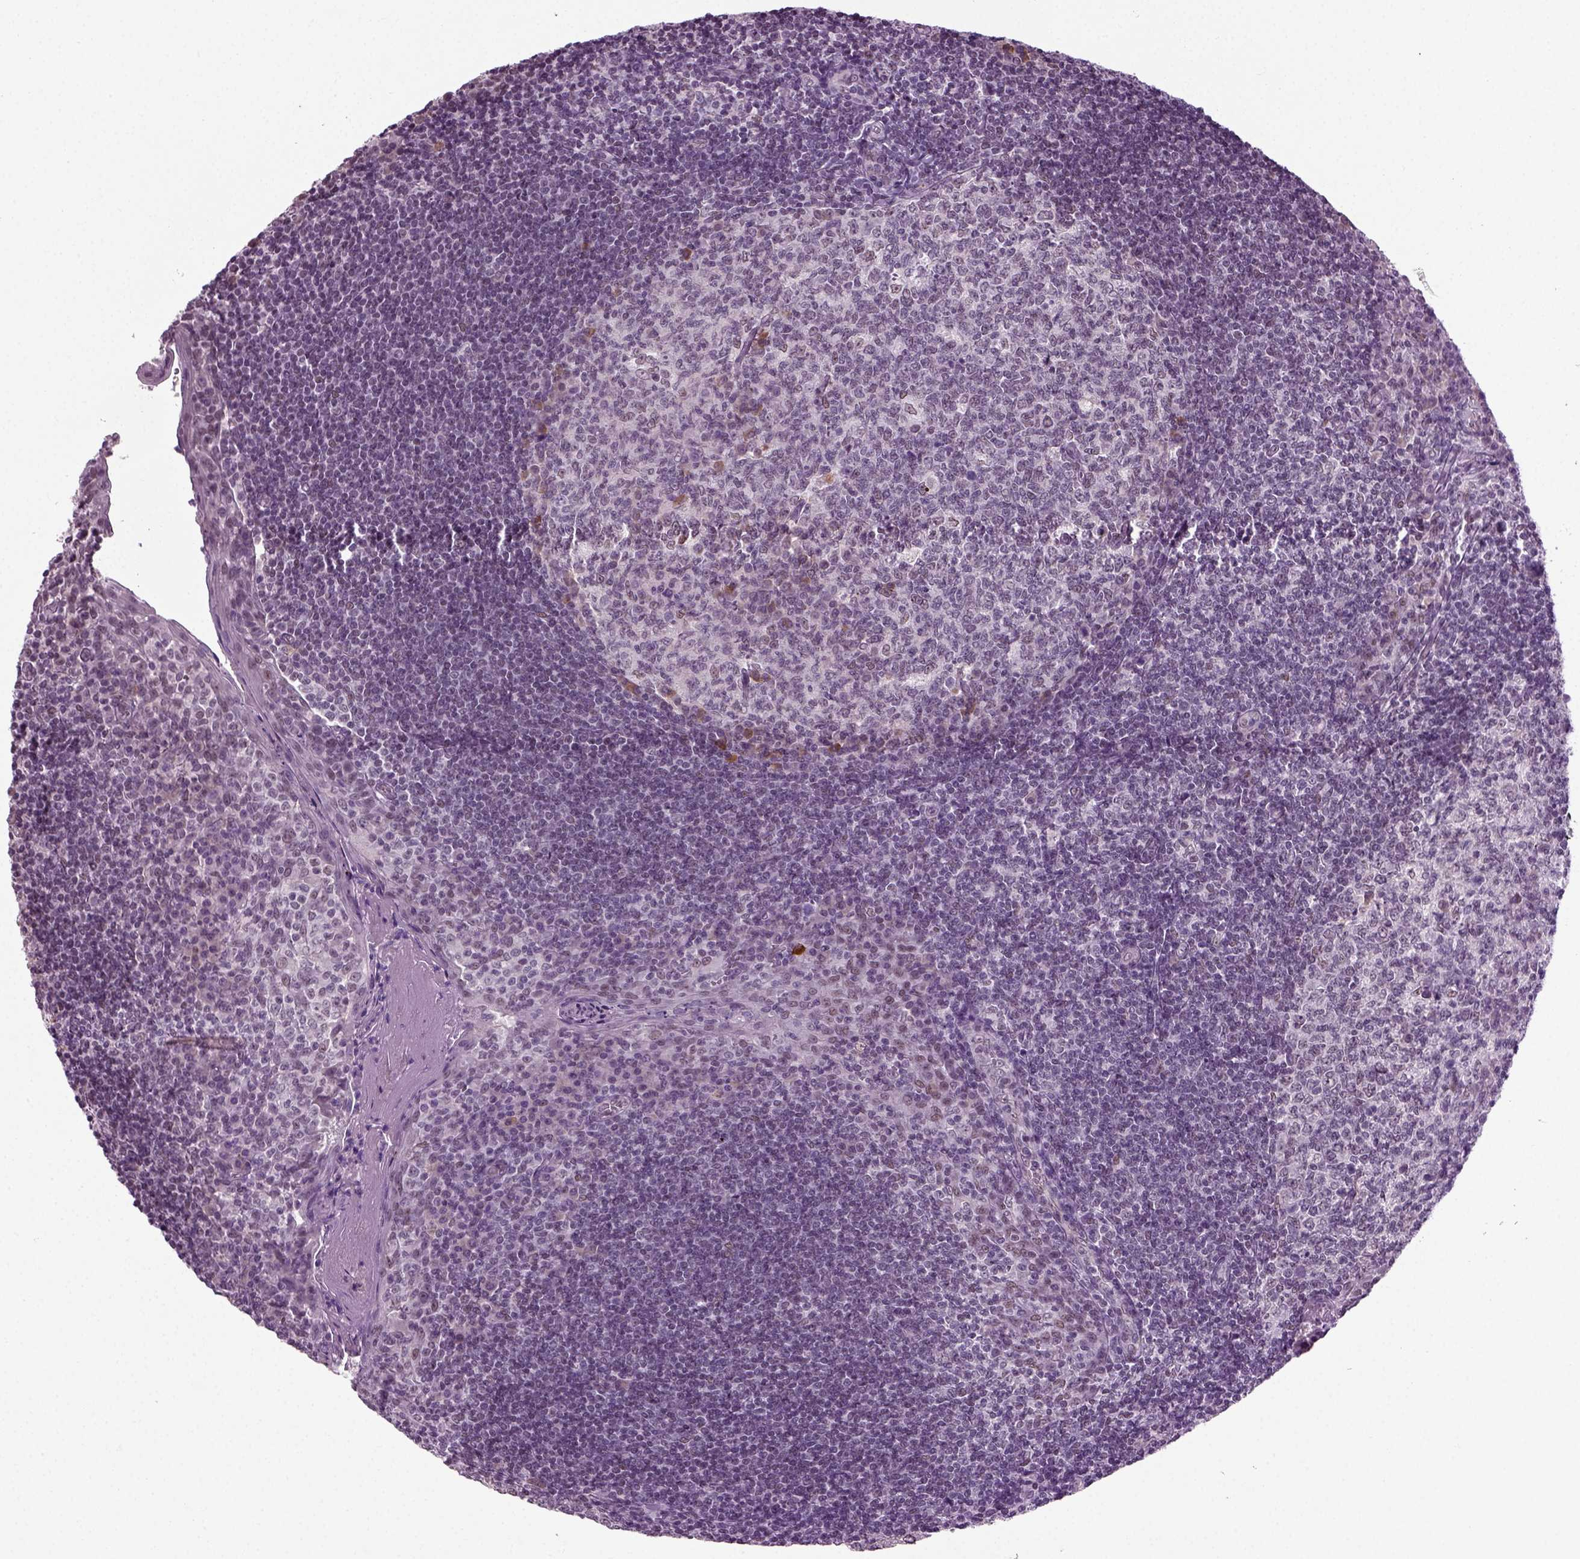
{"staining": {"intensity": "moderate", "quantity": "<25%", "location": "nuclear"}, "tissue": "tonsil", "cell_type": "Germinal center cells", "image_type": "normal", "snomed": [{"axis": "morphology", "description": "Normal tissue, NOS"}, {"axis": "topography", "description": "Tonsil"}], "caption": "An image showing moderate nuclear positivity in about <25% of germinal center cells in normal tonsil, as visualized by brown immunohistochemical staining.", "gene": "RCOR3", "patient": {"sex": "female", "age": 13}}